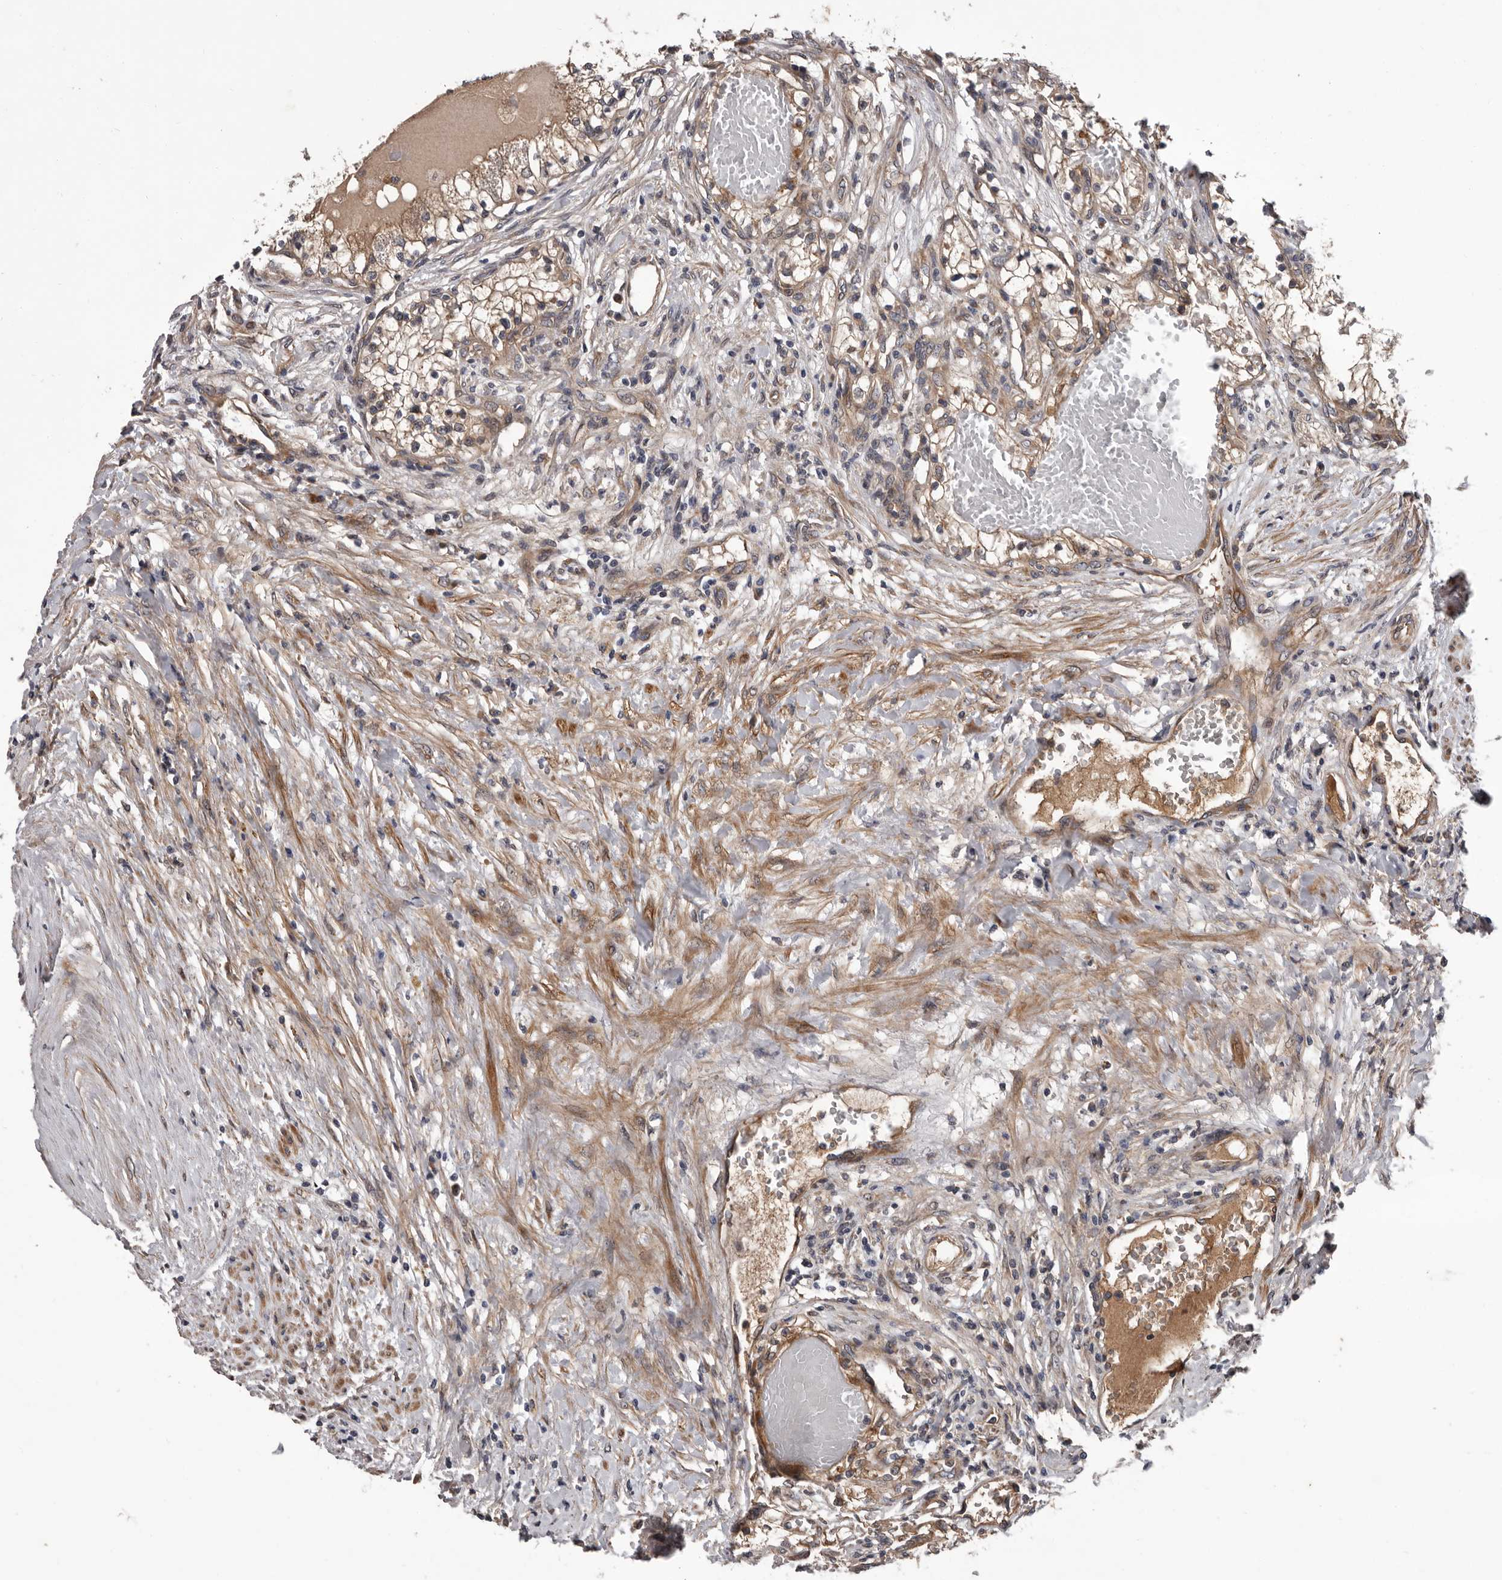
{"staining": {"intensity": "moderate", "quantity": "25%-75%", "location": "cytoplasmic/membranous"}, "tissue": "renal cancer", "cell_type": "Tumor cells", "image_type": "cancer", "snomed": [{"axis": "morphology", "description": "Normal tissue, NOS"}, {"axis": "morphology", "description": "Adenocarcinoma, NOS"}, {"axis": "topography", "description": "Kidney"}], "caption": "A histopathology image of human adenocarcinoma (renal) stained for a protein displays moderate cytoplasmic/membranous brown staining in tumor cells. The staining was performed using DAB, with brown indicating positive protein expression. Nuclei are stained blue with hematoxylin.", "gene": "PRKD1", "patient": {"sex": "male", "age": 68}}